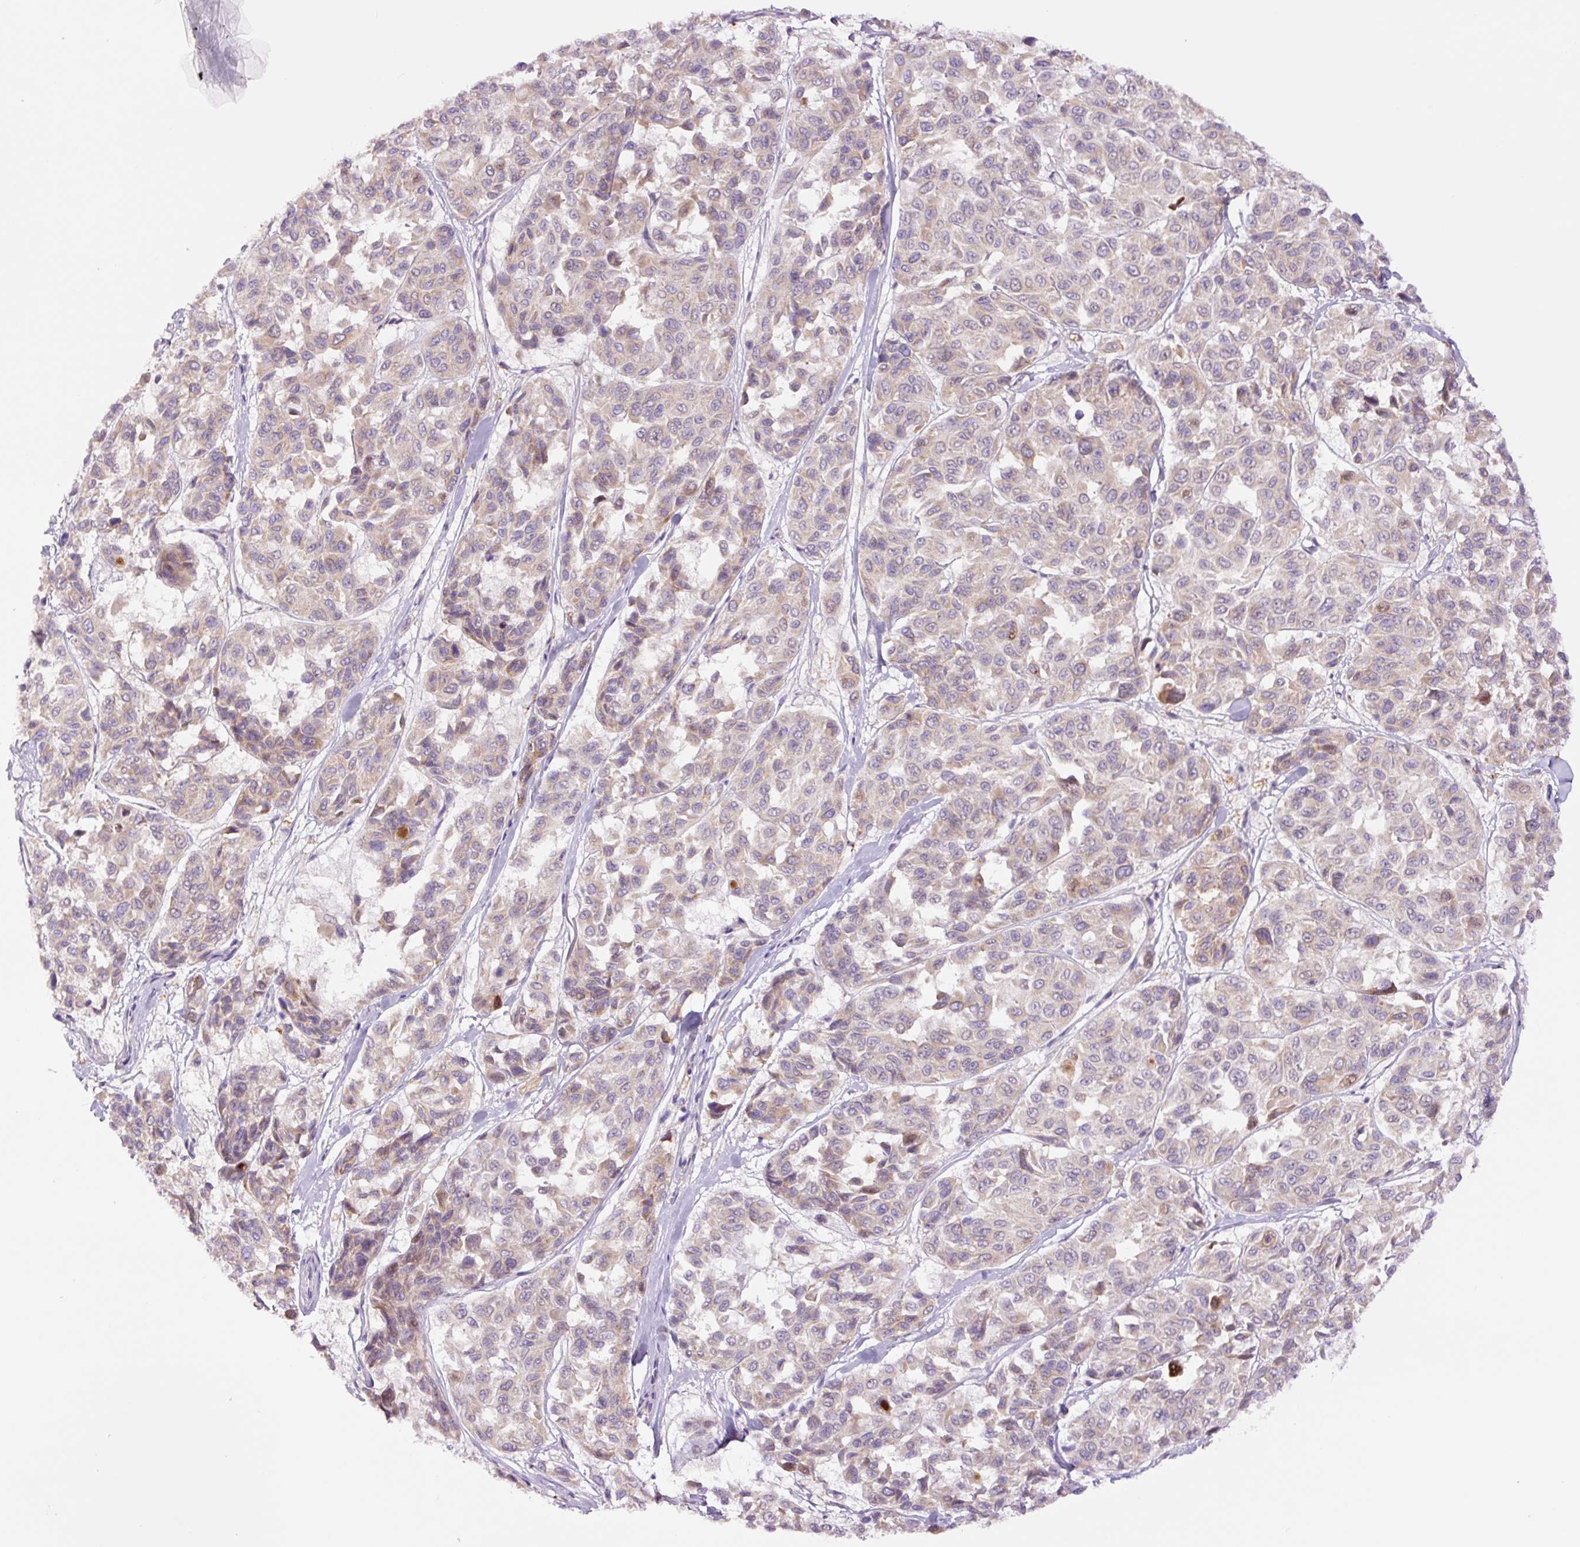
{"staining": {"intensity": "weak", "quantity": "<25%", "location": "cytoplasmic/membranous"}, "tissue": "melanoma", "cell_type": "Tumor cells", "image_type": "cancer", "snomed": [{"axis": "morphology", "description": "Malignant melanoma, NOS"}, {"axis": "topography", "description": "Skin"}], "caption": "Melanoma was stained to show a protein in brown. There is no significant positivity in tumor cells.", "gene": "SH2D6", "patient": {"sex": "female", "age": 66}}